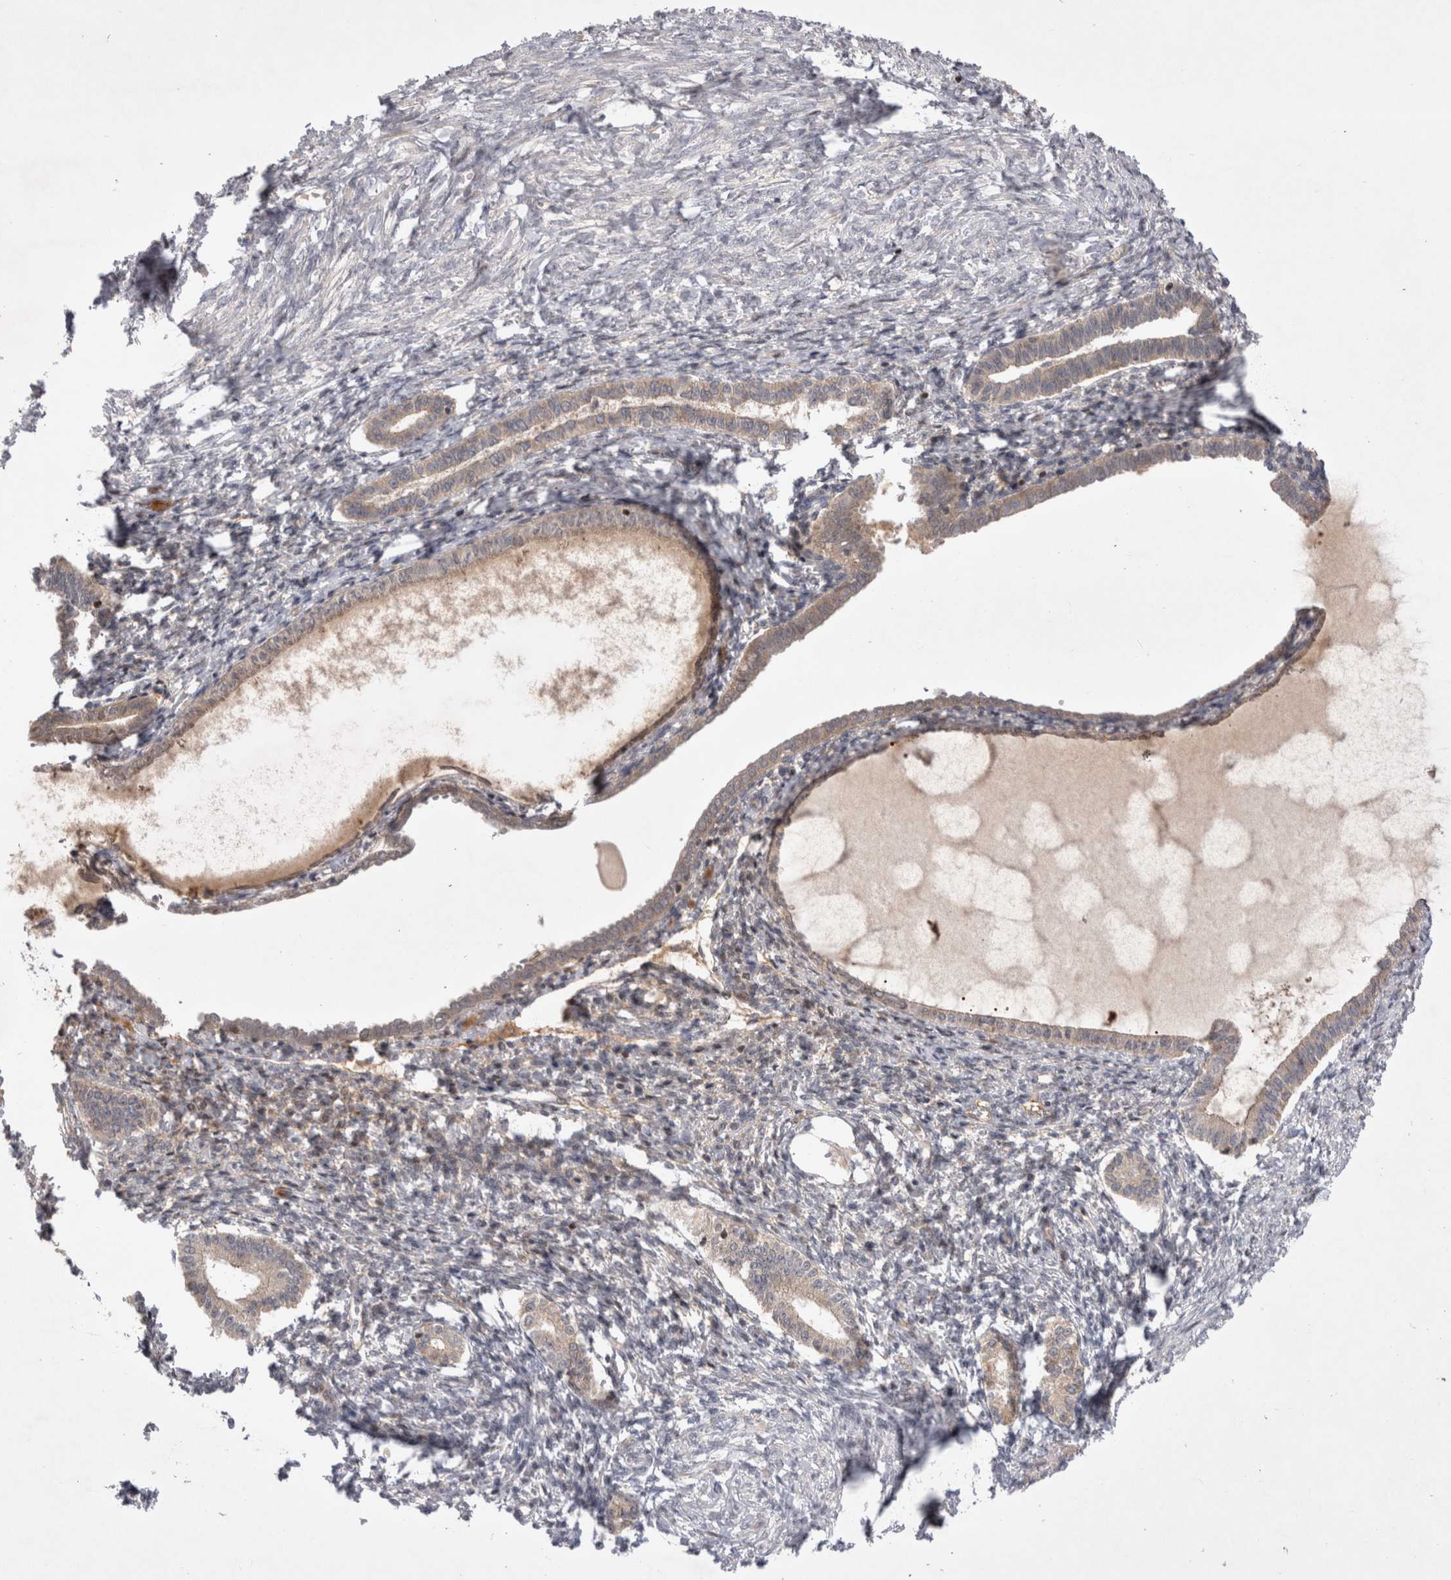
{"staining": {"intensity": "negative", "quantity": "none", "location": "none"}, "tissue": "endometrium", "cell_type": "Cells in endometrial stroma", "image_type": "normal", "snomed": [{"axis": "morphology", "description": "Normal tissue, NOS"}, {"axis": "topography", "description": "Endometrium"}], "caption": "DAB (3,3'-diaminobenzidine) immunohistochemical staining of unremarkable human endometrium reveals no significant positivity in cells in endometrial stroma.", "gene": "PLEKHM1", "patient": {"sex": "female", "age": 77}}